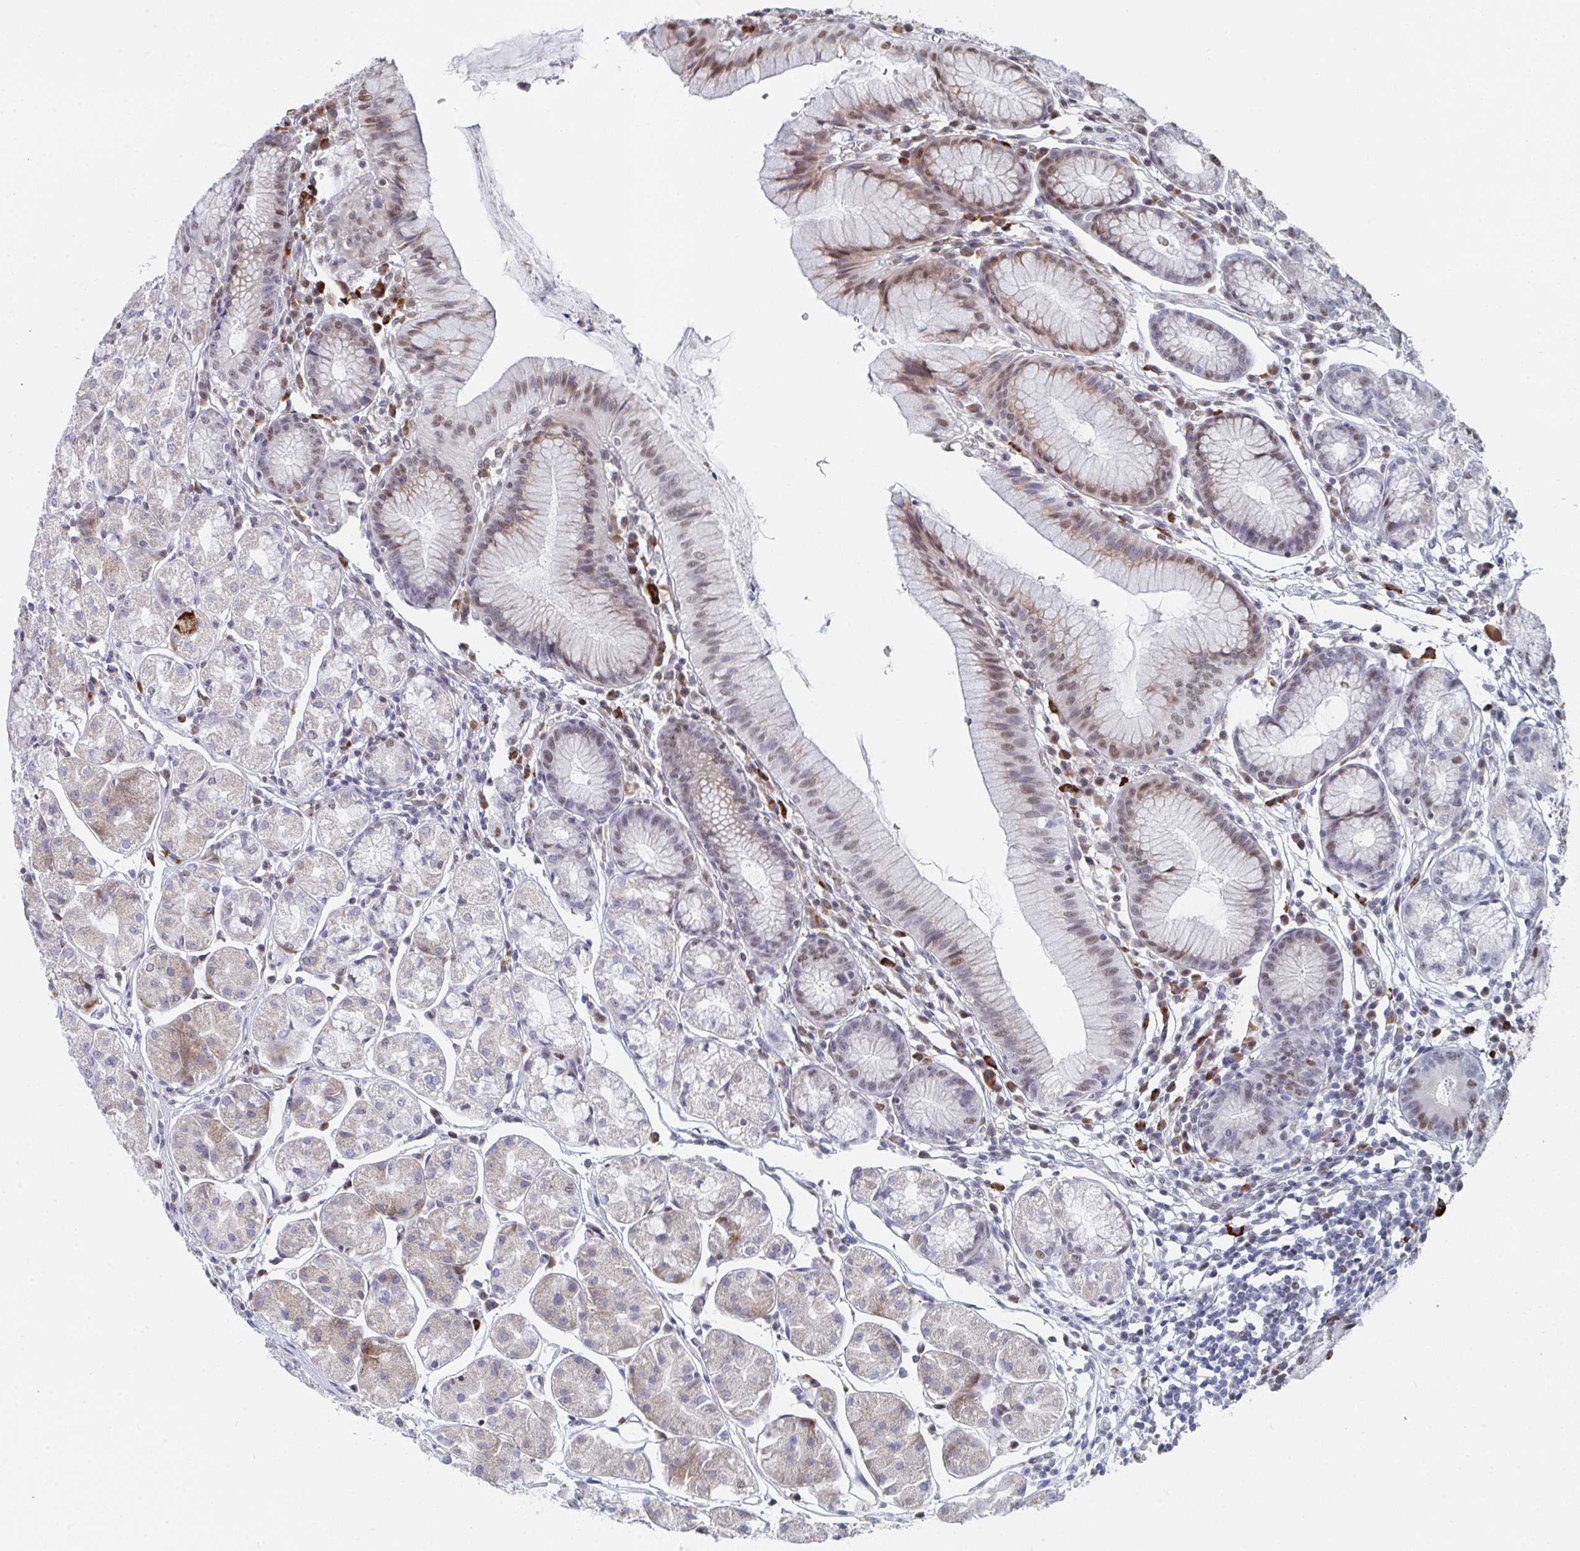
{"staining": {"intensity": "moderate", "quantity": "25%-75%", "location": "nuclear"}, "tissue": "stomach", "cell_type": "Glandular cells", "image_type": "normal", "snomed": [{"axis": "morphology", "description": "Normal tissue, NOS"}, {"axis": "topography", "description": "Stomach"}], "caption": "Protein staining of normal stomach demonstrates moderate nuclear staining in approximately 25%-75% of glandular cells. (IHC, brightfield microscopy, high magnification).", "gene": "MBNL1", "patient": {"sex": "male", "age": 55}}